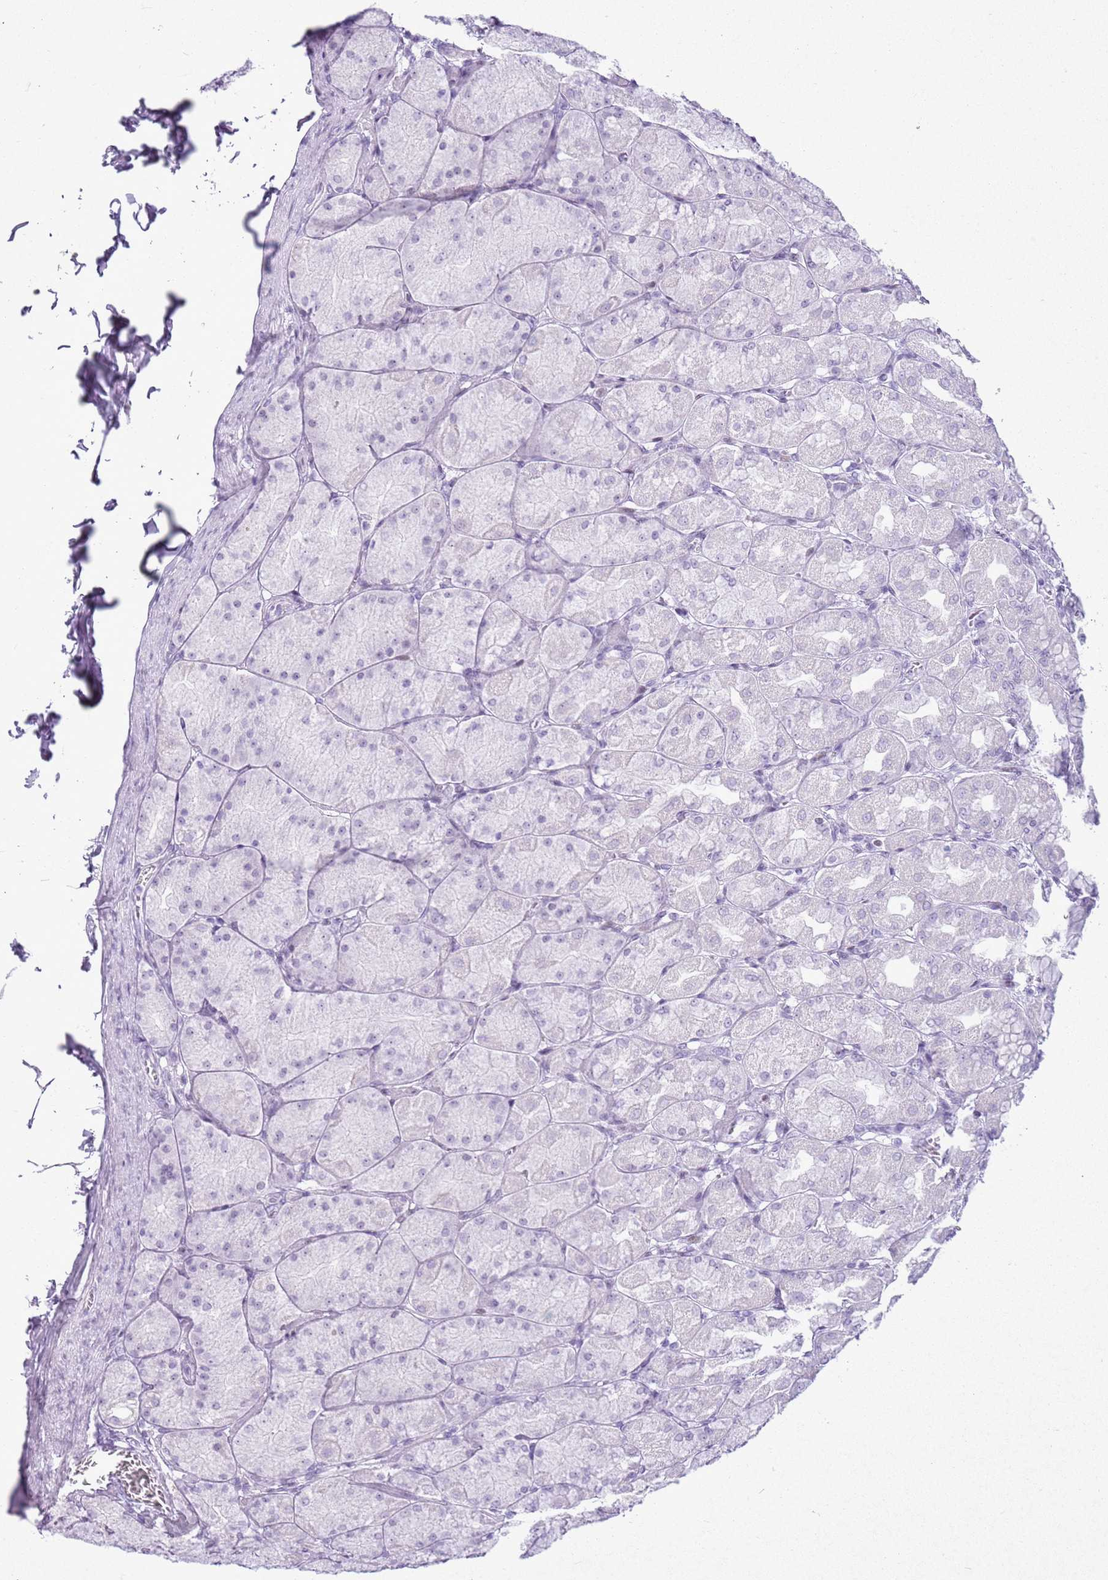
{"staining": {"intensity": "moderate", "quantity": "<25%", "location": "cytoplasmic/membranous,nuclear"}, "tissue": "stomach", "cell_type": "Glandular cells", "image_type": "normal", "snomed": [{"axis": "morphology", "description": "Normal tissue, NOS"}, {"axis": "topography", "description": "Stomach, upper"}], "caption": "Immunohistochemistry (IHC) micrograph of benign stomach: stomach stained using immunohistochemistry reveals low levels of moderate protein expression localized specifically in the cytoplasmic/membranous,nuclear of glandular cells, appearing as a cytoplasmic/membranous,nuclear brown color.", "gene": "ASIP", "patient": {"sex": "female", "age": 56}}